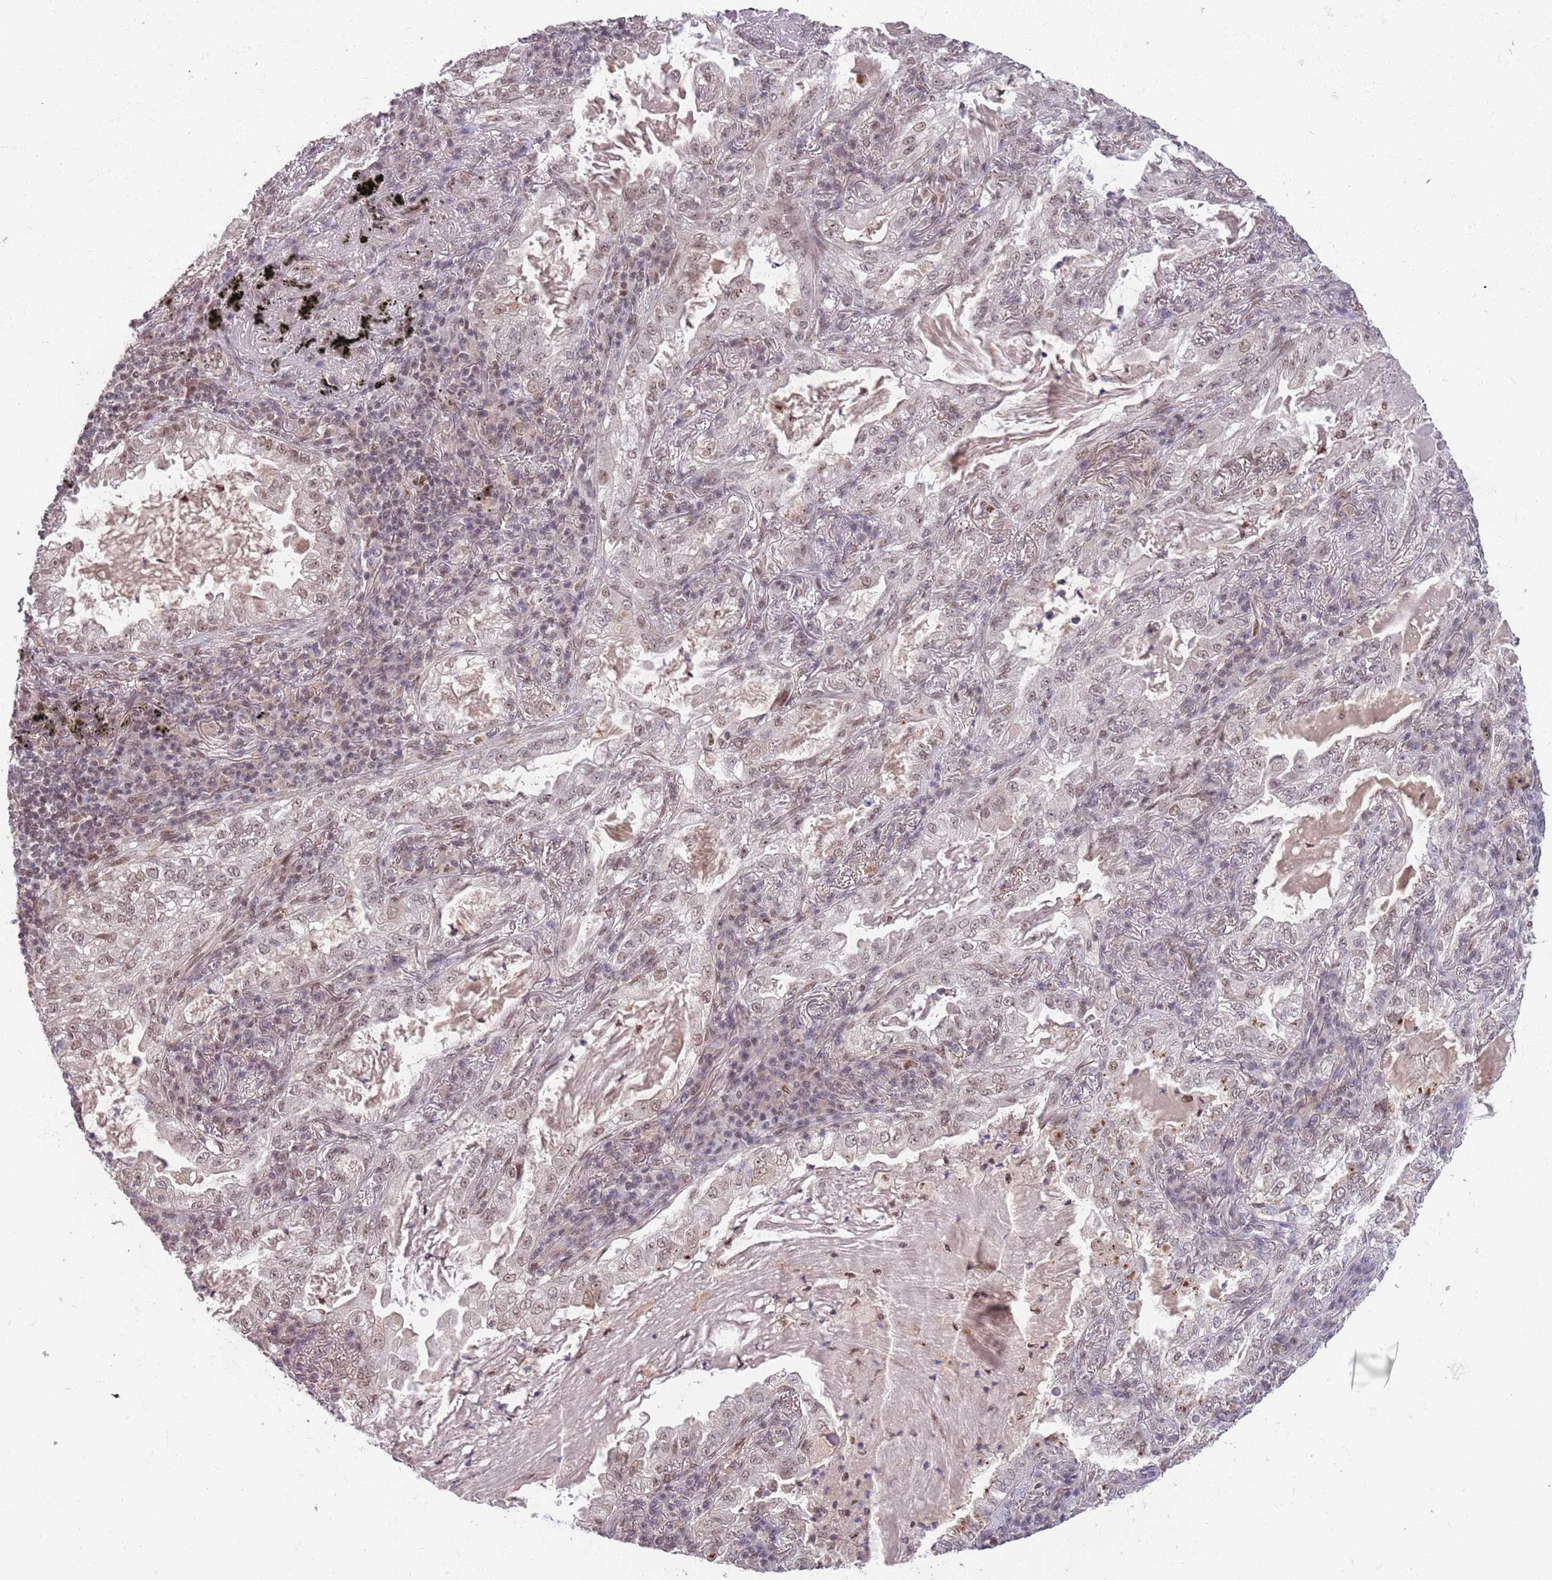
{"staining": {"intensity": "moderate", "quantity": "25%-75%", "location": "nuclear"}, "tissue": "lung cancer", "cell_type": "Tumor cells", "image_type": "cancer", "snomed": [{"axis": "morphology", "description": "Adenocarcinoma, NOS"}, {"axis": "topography", "description": "Lung"}], "caption": "Moderate nuclear expression for a protein is identified in approximately 25%-75% of tumor cells of lung cancer (adenocarcinoma) using IHC.", "gene": "ZBTB7A", "patient": {"sex": "female", "age": 73}}